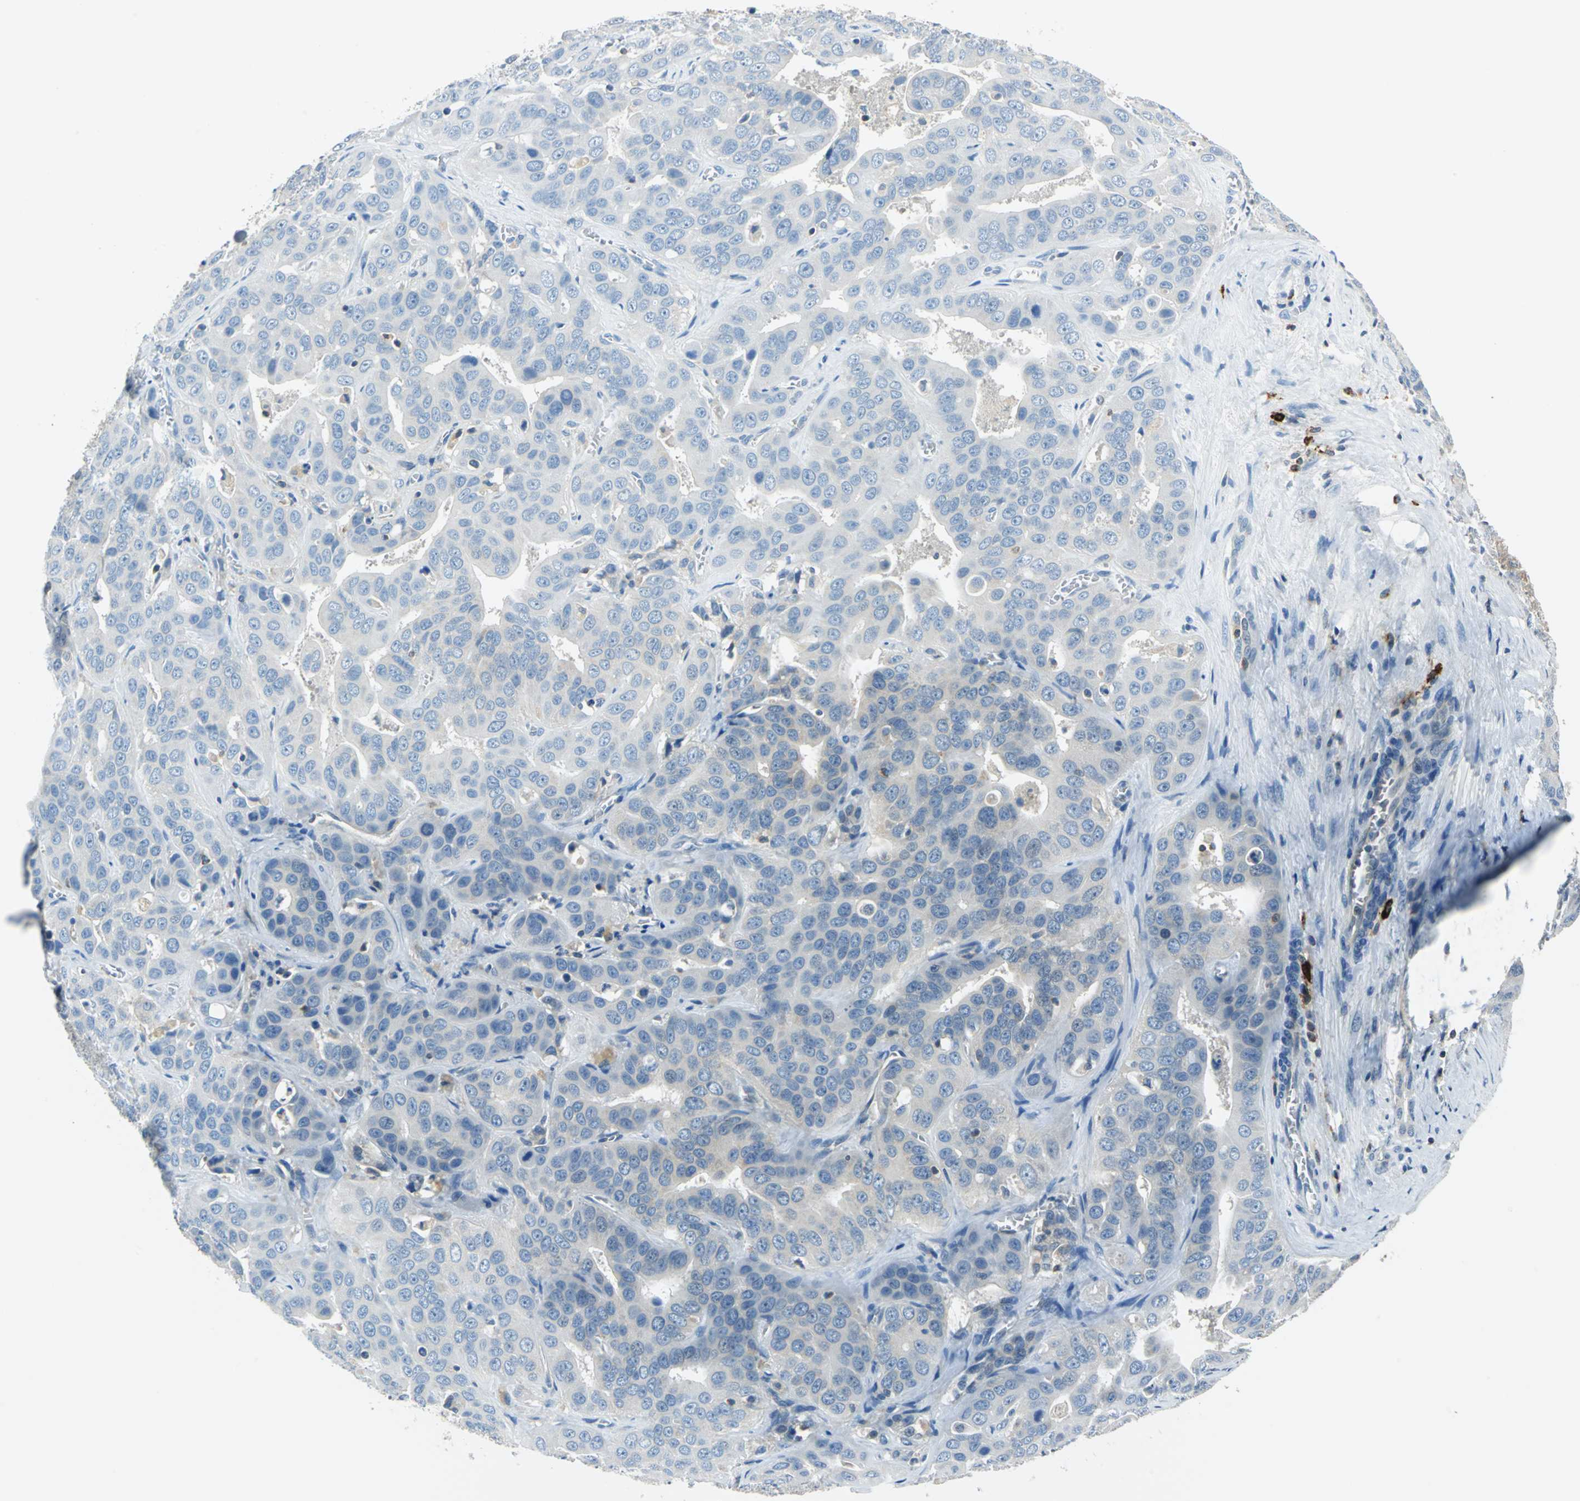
{"staining": {"intensity": "negative", "quantity": "none", "location": "none"}, "tissue": "liver cancer", "cell_type": "Tumor cells", "image_type": "cancer", "snomed": [{"axis": "morphology", "description": "Cholangiocarcinoma"}, {"axis": "topography", "description": "Liver"}], "caption": "Tumor cells show no significant positivity in liver cholangiocarcinoma. (DAB (3,3'-diaminobenzidine) immunohistochemistry visualized using brightfield microscopy, high magnification).", "gene": "CPA3", "patient": {"sex": "female", "age": 52}}